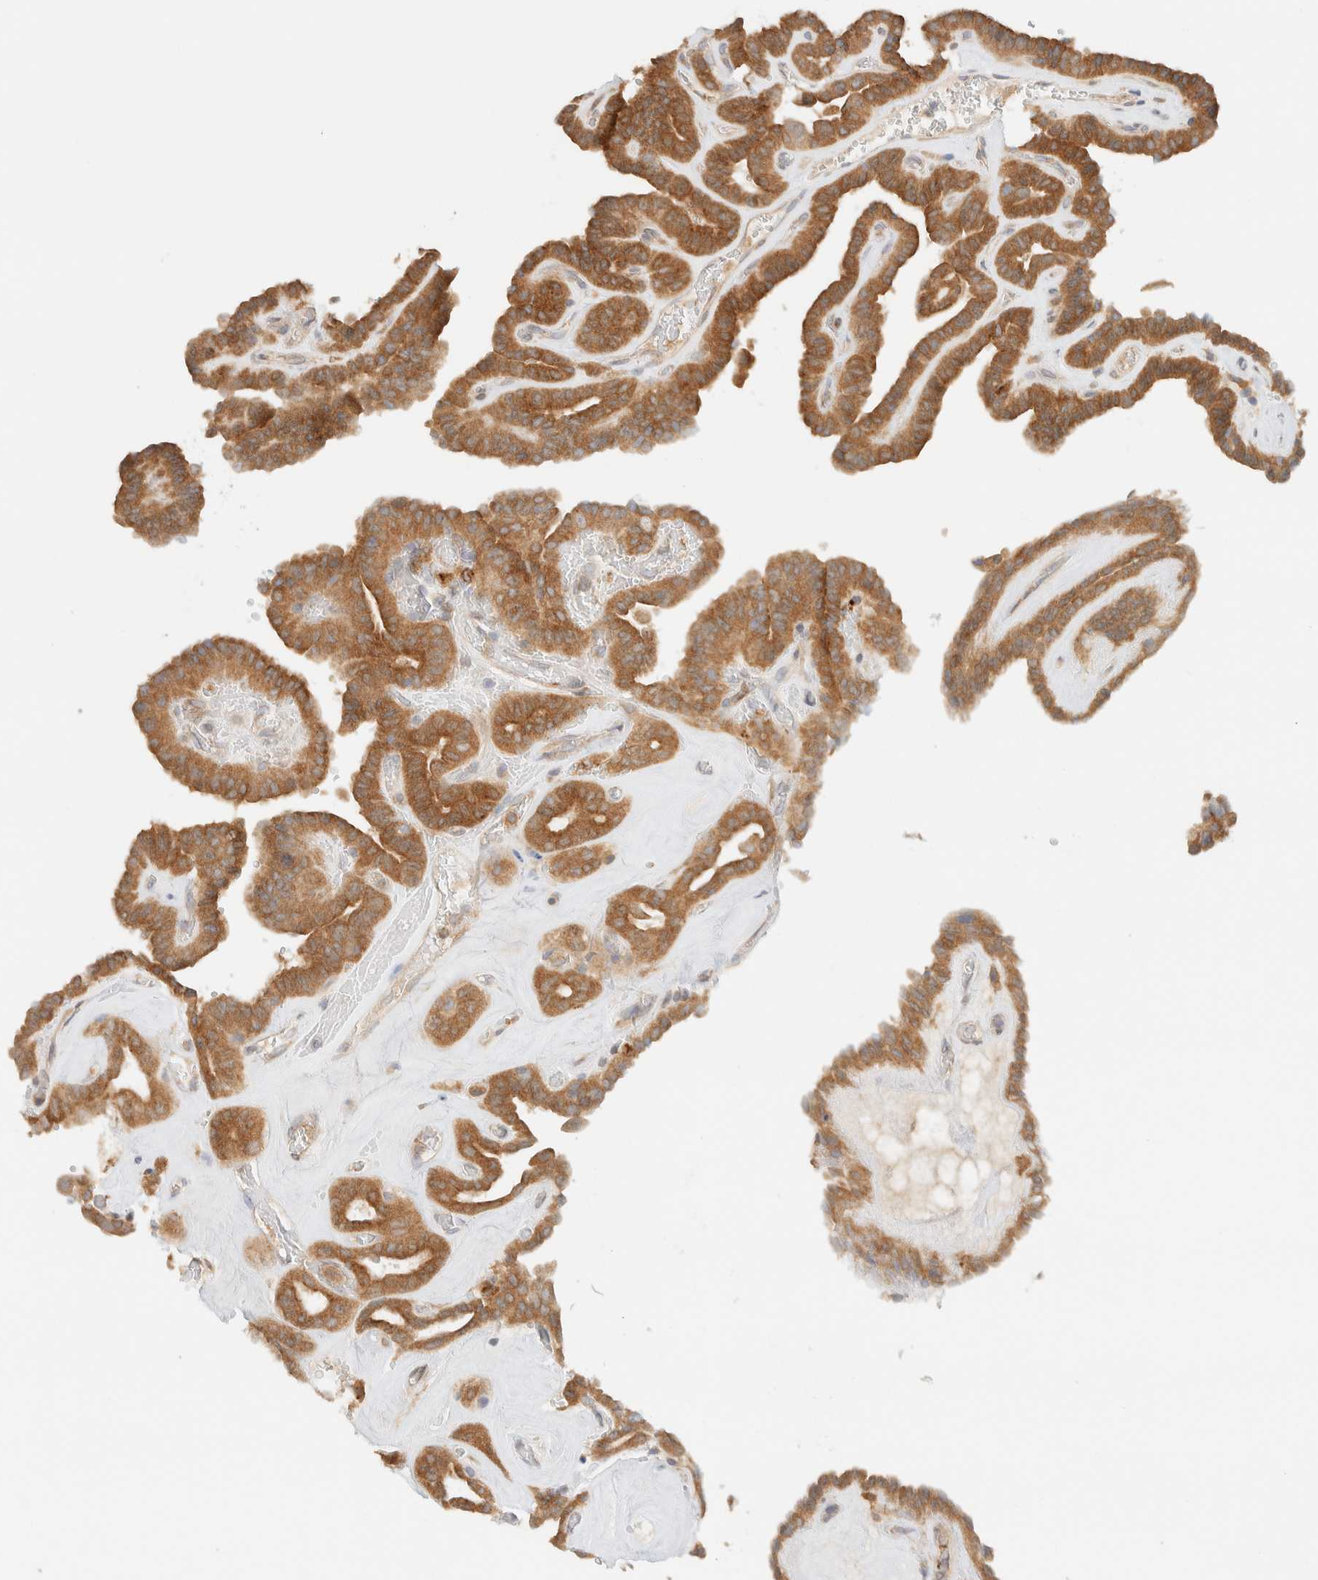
{"staining": {"intensity": "moderate", "quantity": ">75%", "location": "cytoplasmic/membranous"}, "tissue": "thyroid cancer", "cell_type": "Tumor cells", "image_type": "cancer", "snomed": [{"axis": "morphology", "description": "Papillary adenocarcinoma, NOS"}, {"axis": "topography", "description": "Thyroid gland"}], "caption": "Protein staining by IHC shows moderate cytoplasmic/membranous staining in about >75% of tumor cells in thyroid cancer (papillary adenocarcinoma). (Brightfield microscopy of DAB IHC at high magnification).", "gene": "NT5C", "patient": {"sex": "male", "age": 77}}